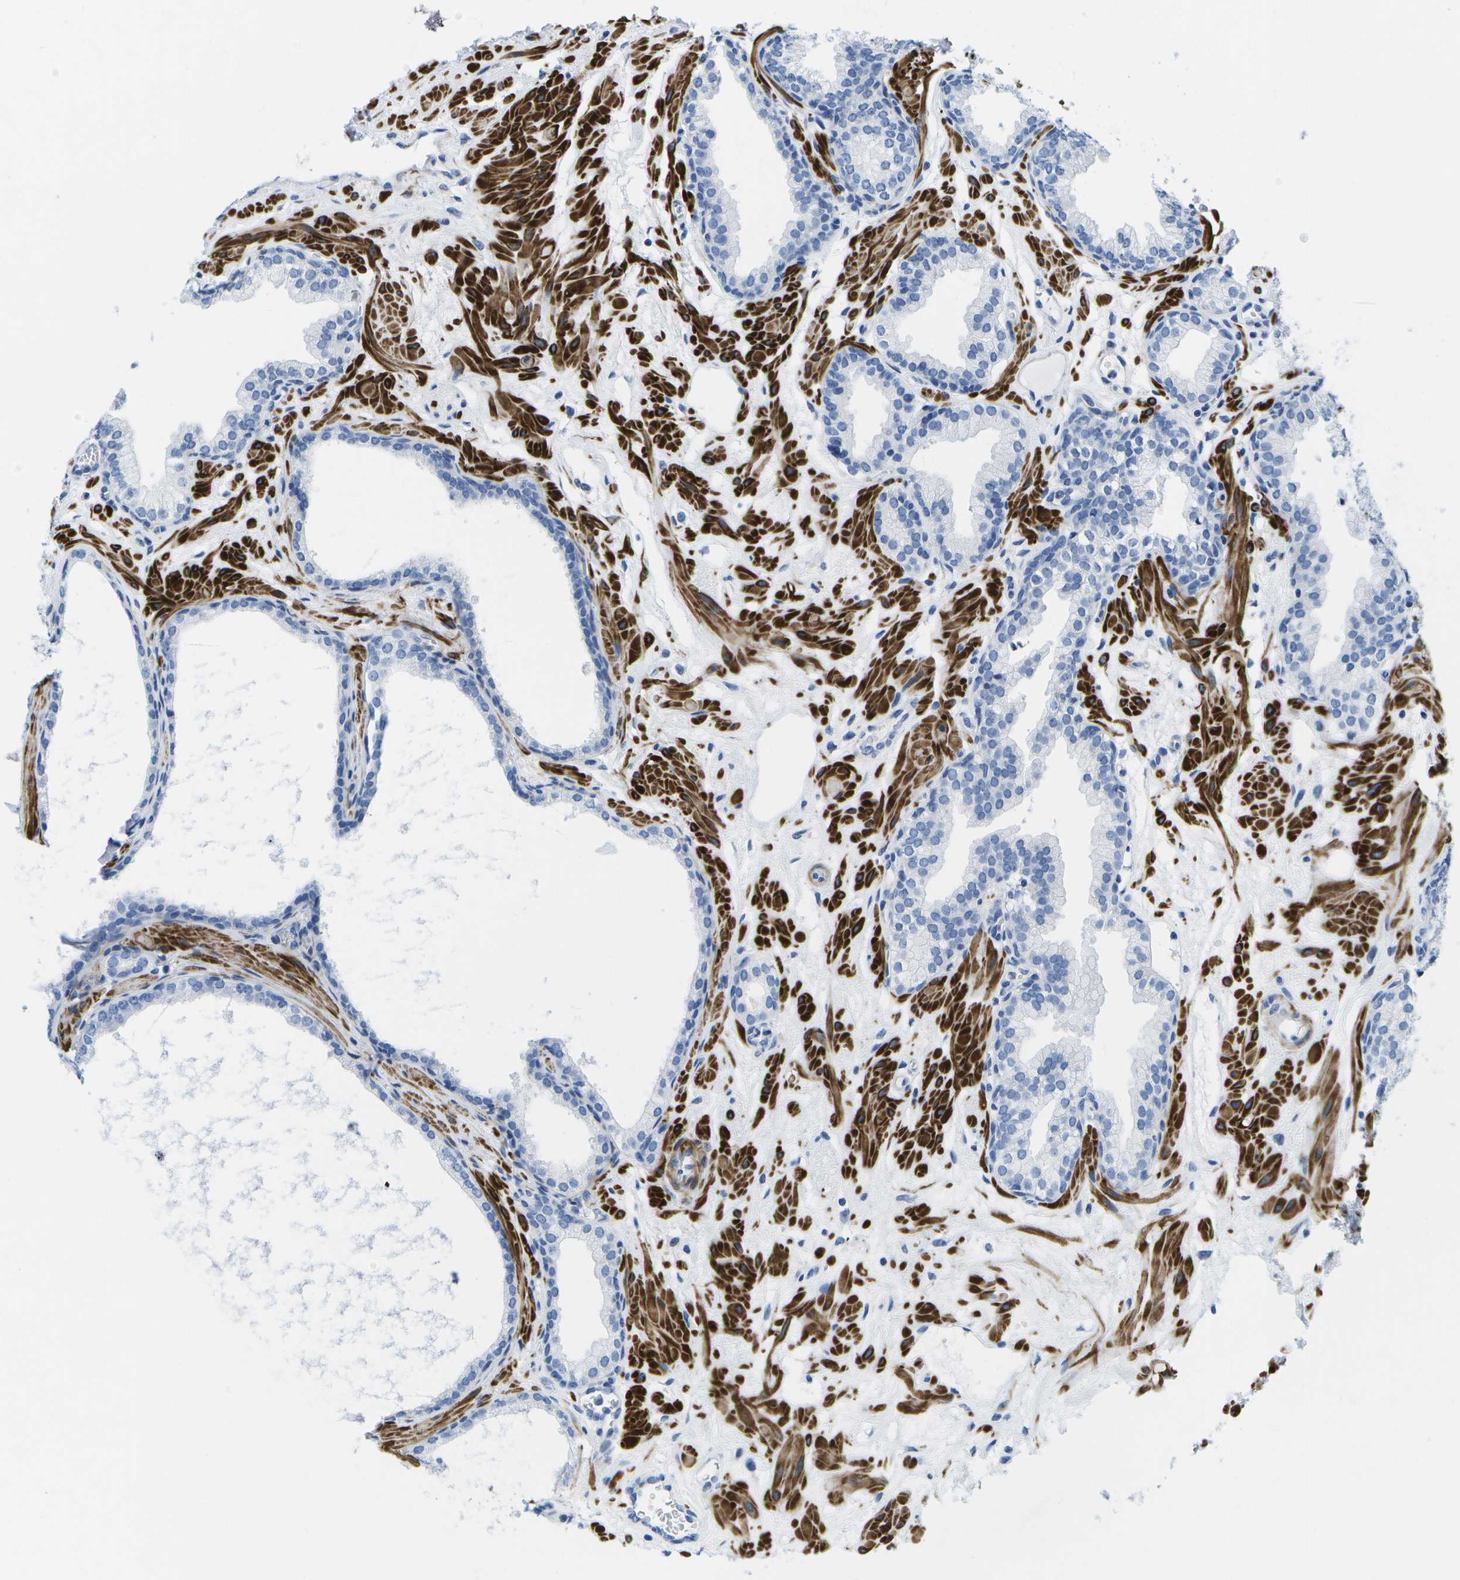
{"staining": {"intensity": "negative", "quantity": "none", "location": "none"}, "tissue": "prostate", "cell_type": "Glandular cells", "image_type": "normal", "snomed": [{"axis": "morphology", "description": "Normal tissue, NOS"}, {"axis": "morphology", "description": "Urothelial carcinoma, Low grade"}, {"axis": "topography", "description": "Urinary bladder"}, {"axis": "topography", "description": "Prostate"}], "caption": "Immunohistochemical staining of unremarkable prostate demonstrates no significant positivity in glandular cells. (DAB (3,3'-diaminobenzidine) IHC, high magnification).", "gene": "ADGRG6", "patient": {"sex": "male", "age": 60}}